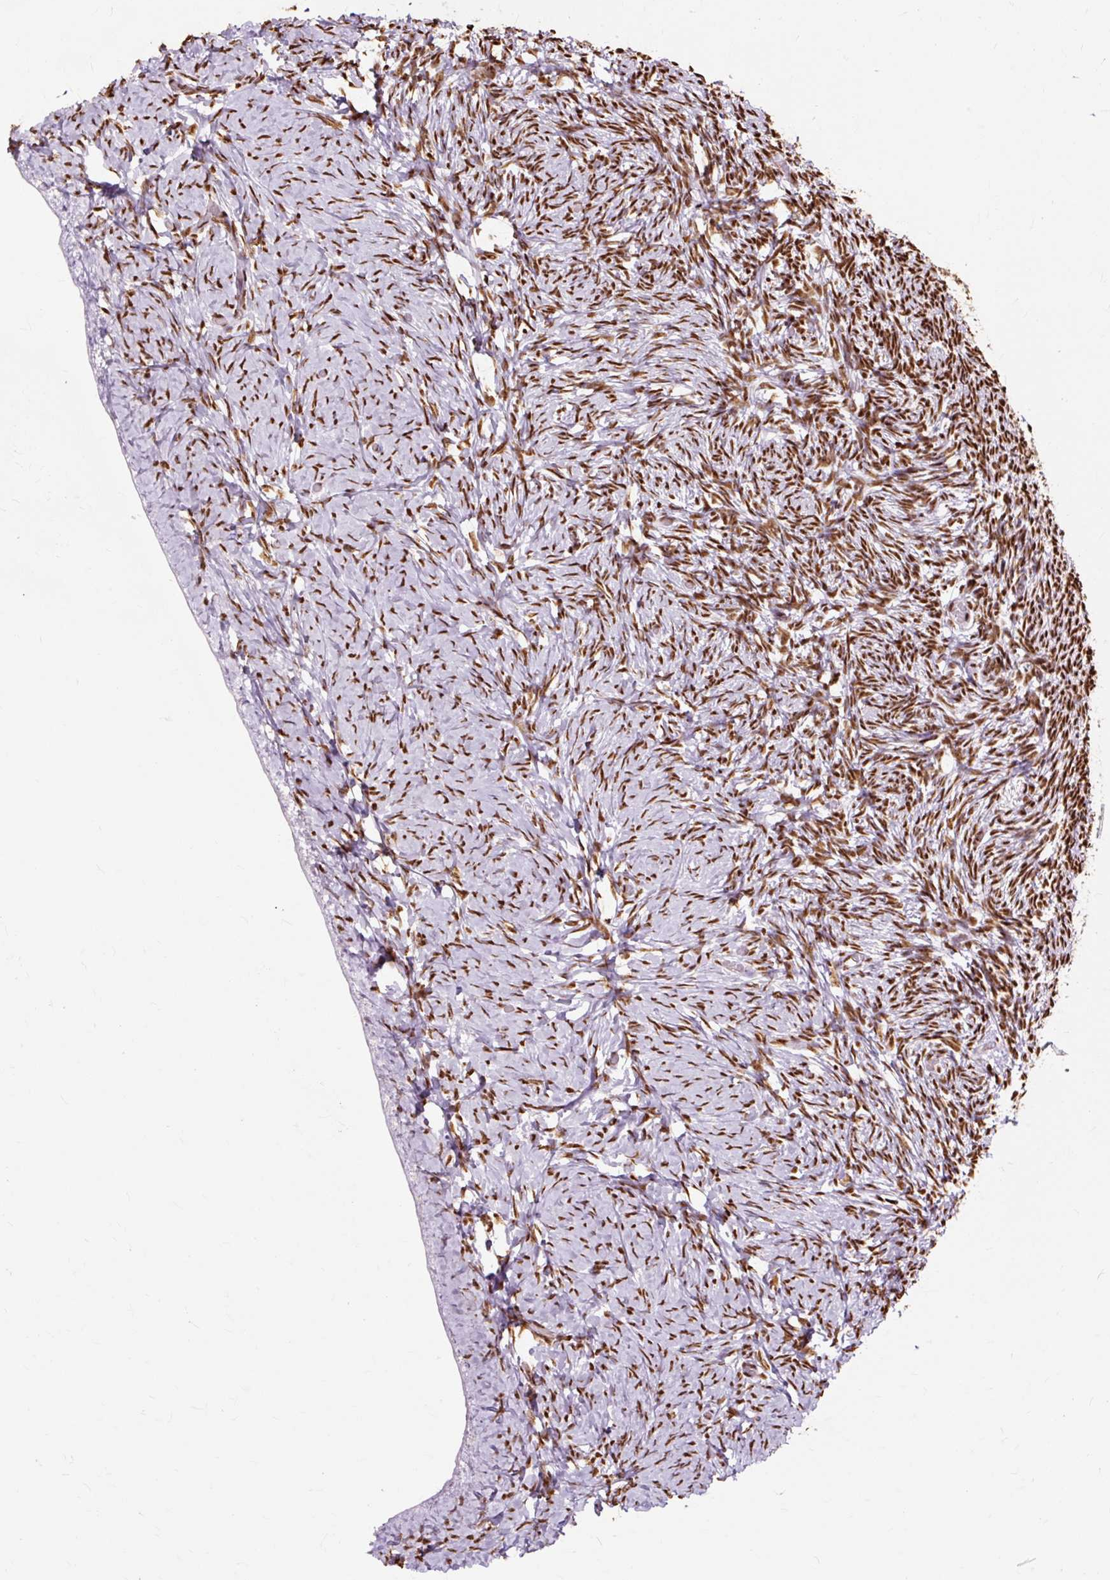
{"staining": {"intensity": "moderate", "quantity": ">75%", "location": "cytoplasmic/membranous,nuclear"}, "tissue": "ovary", "cell_type": "Follicle cells", "image_type": "normal", "snomed": [{"axis": "morphology", "description": "Normal tissue, NOS"}, {"axis": "topography", "description": "Ovary"}], "caption": "The image demonstrates immunohistochemical staining of benign ovary. There is moderate cytoplasmic/membranous,nuclear staining is present in approximately >75% of follicle cells. The staining was performed using DAB, with brown indicating positive protein expression. Nuclei are stained blue with hematoxylin.", "gene": "XRCC6", "patient": {"sex": "female", "age": 39}}